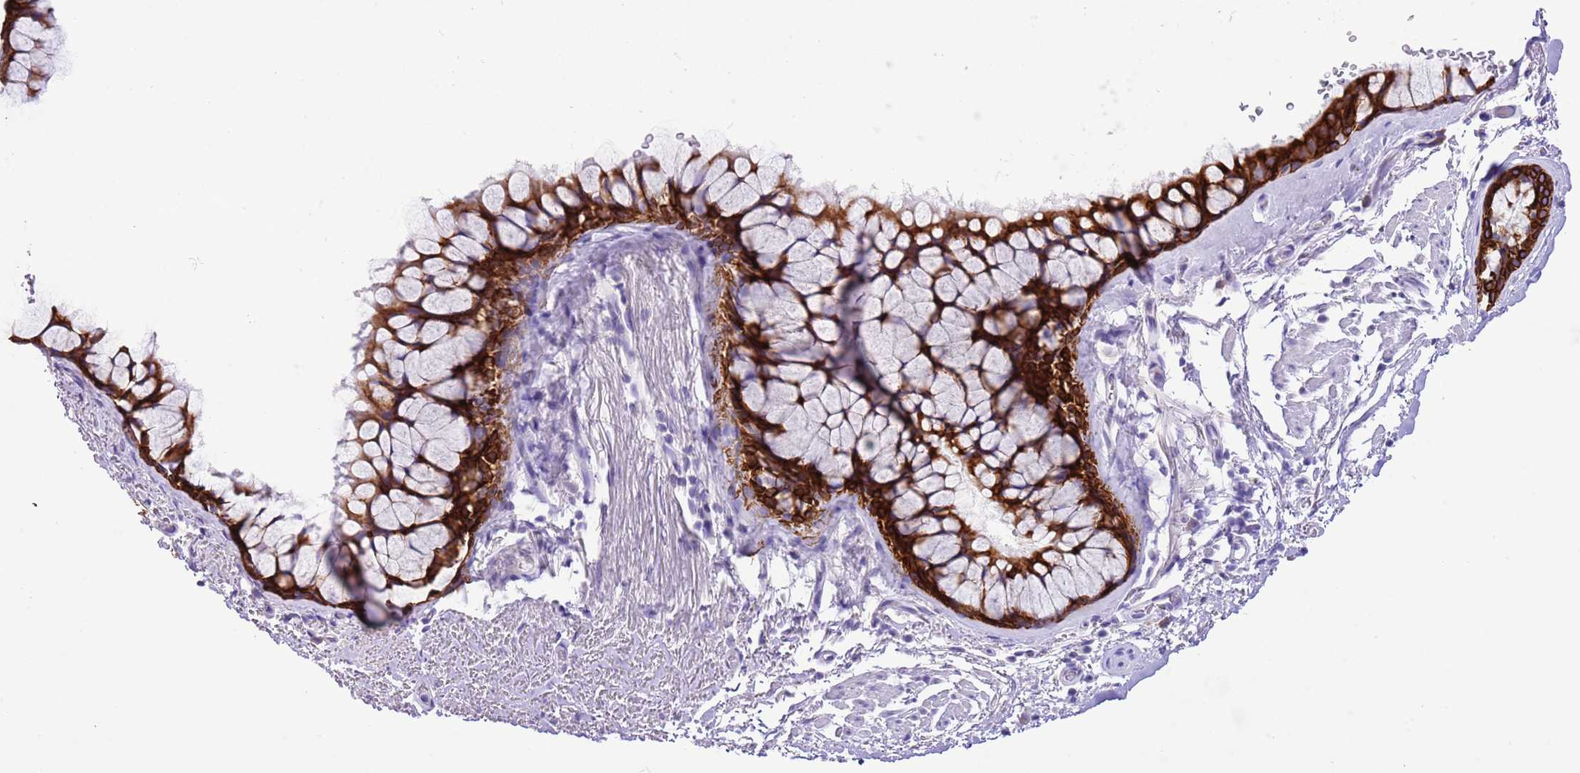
{"staining": {"intensity": "strong", "quantity": ">75%", "location": "cytoplasmic/membranous"}, "tissue": "bronchus", "cell_type": "Respiratory epithelial cells", "image_type": "normal", "snomed": [{"axis": "morphology", "description": "Normal tissue, NOS"}, {"axis": "topography", "description": "Bronchus"}], "caption": "Respiratory epithelial cells demonstrate high levels of strong cytoplasmic/membranous positivity in approximately >75% of cells in benign human bronchus.", "gene": "R3HDM4", "patient": {"sex": "male", "age": 65}}